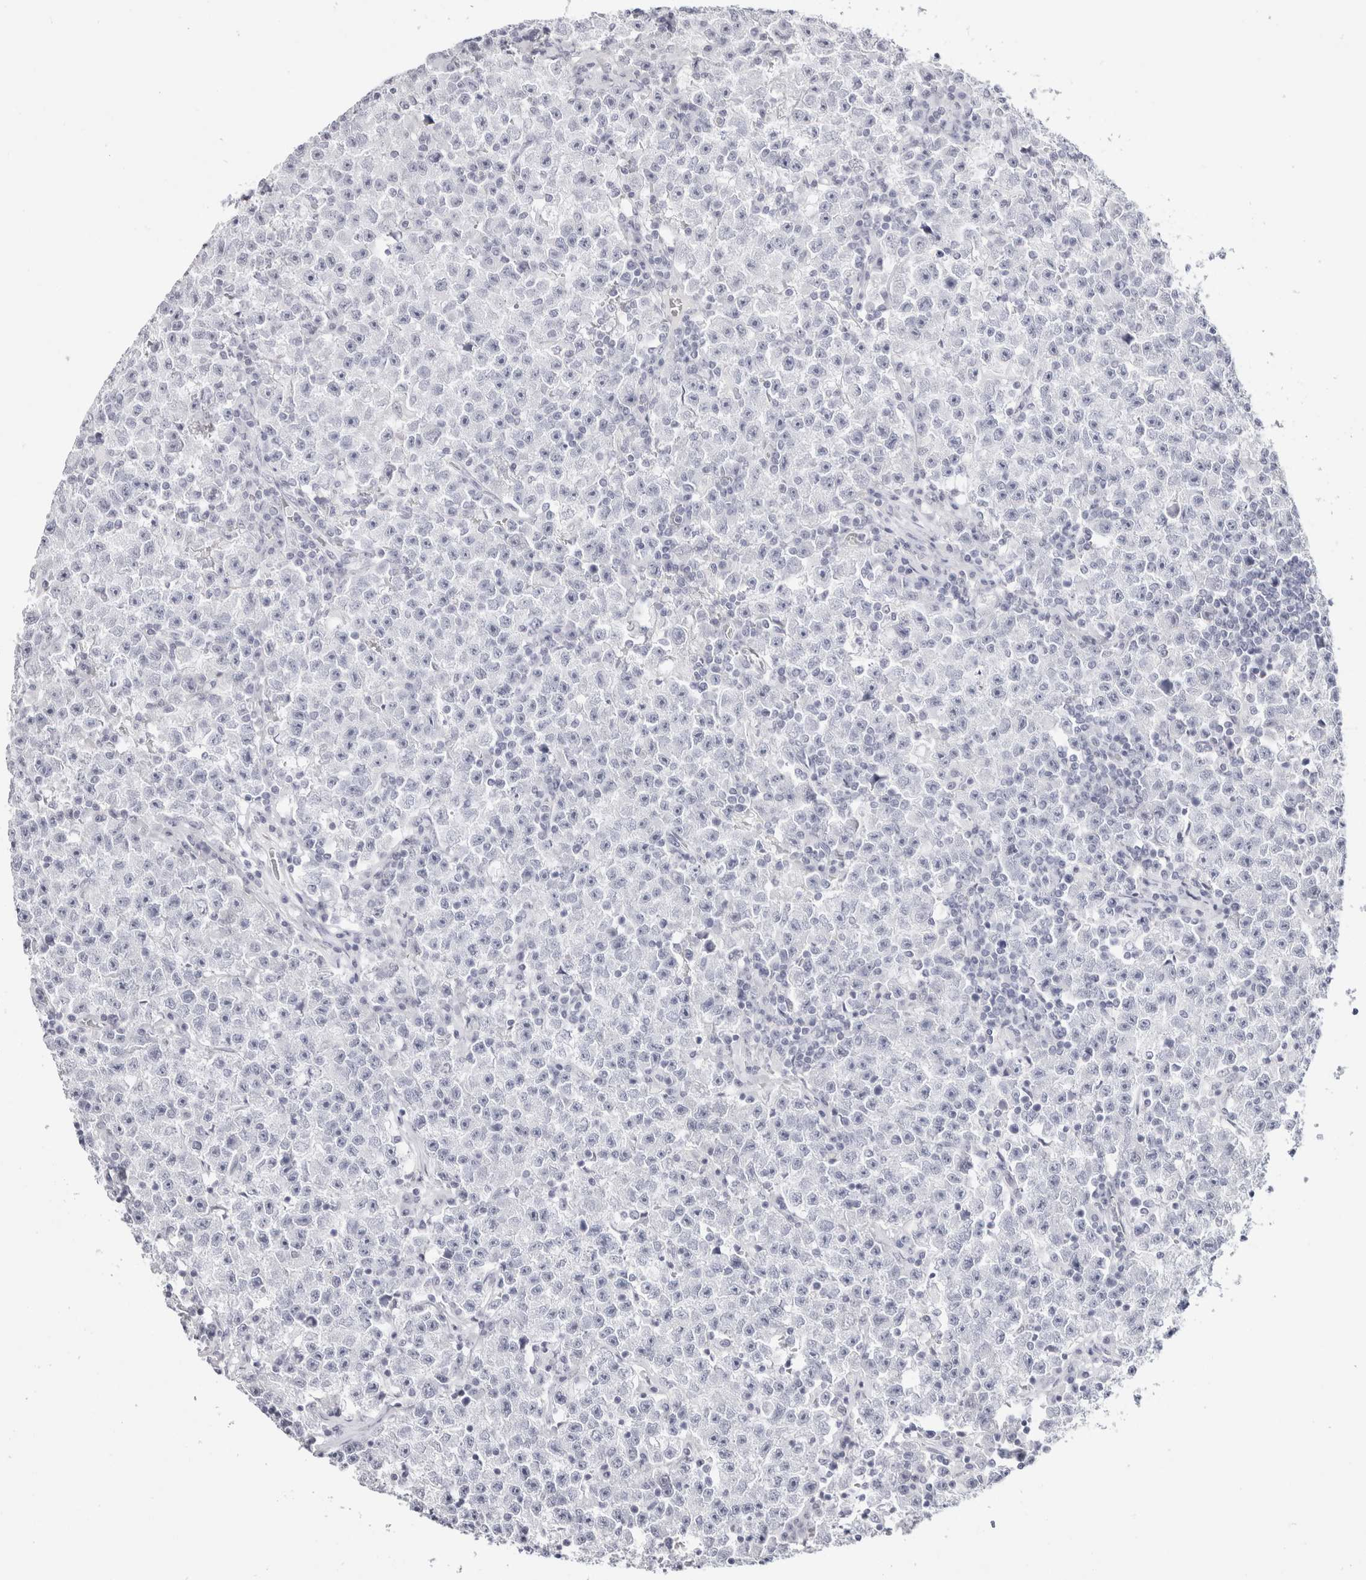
{"staining": {"intensity": "negative", "quantity": "none", "location": "none"}, "tissue": "testis cancer", "cell_type": "Tumor cells", "image_type": "cancer", "snomed": [{"axis": "morphology", "description": "Seminoma, NOS"}, {"axis": "topography", "description": "Testis"}], "caption": "There is no significant staining in tumor cells of testis cancer (seminoma). (IHC, brightfield microscopy, high magnification).", "gene": "GARIN1A", "patient": {"sex": "male", "age": 22}}